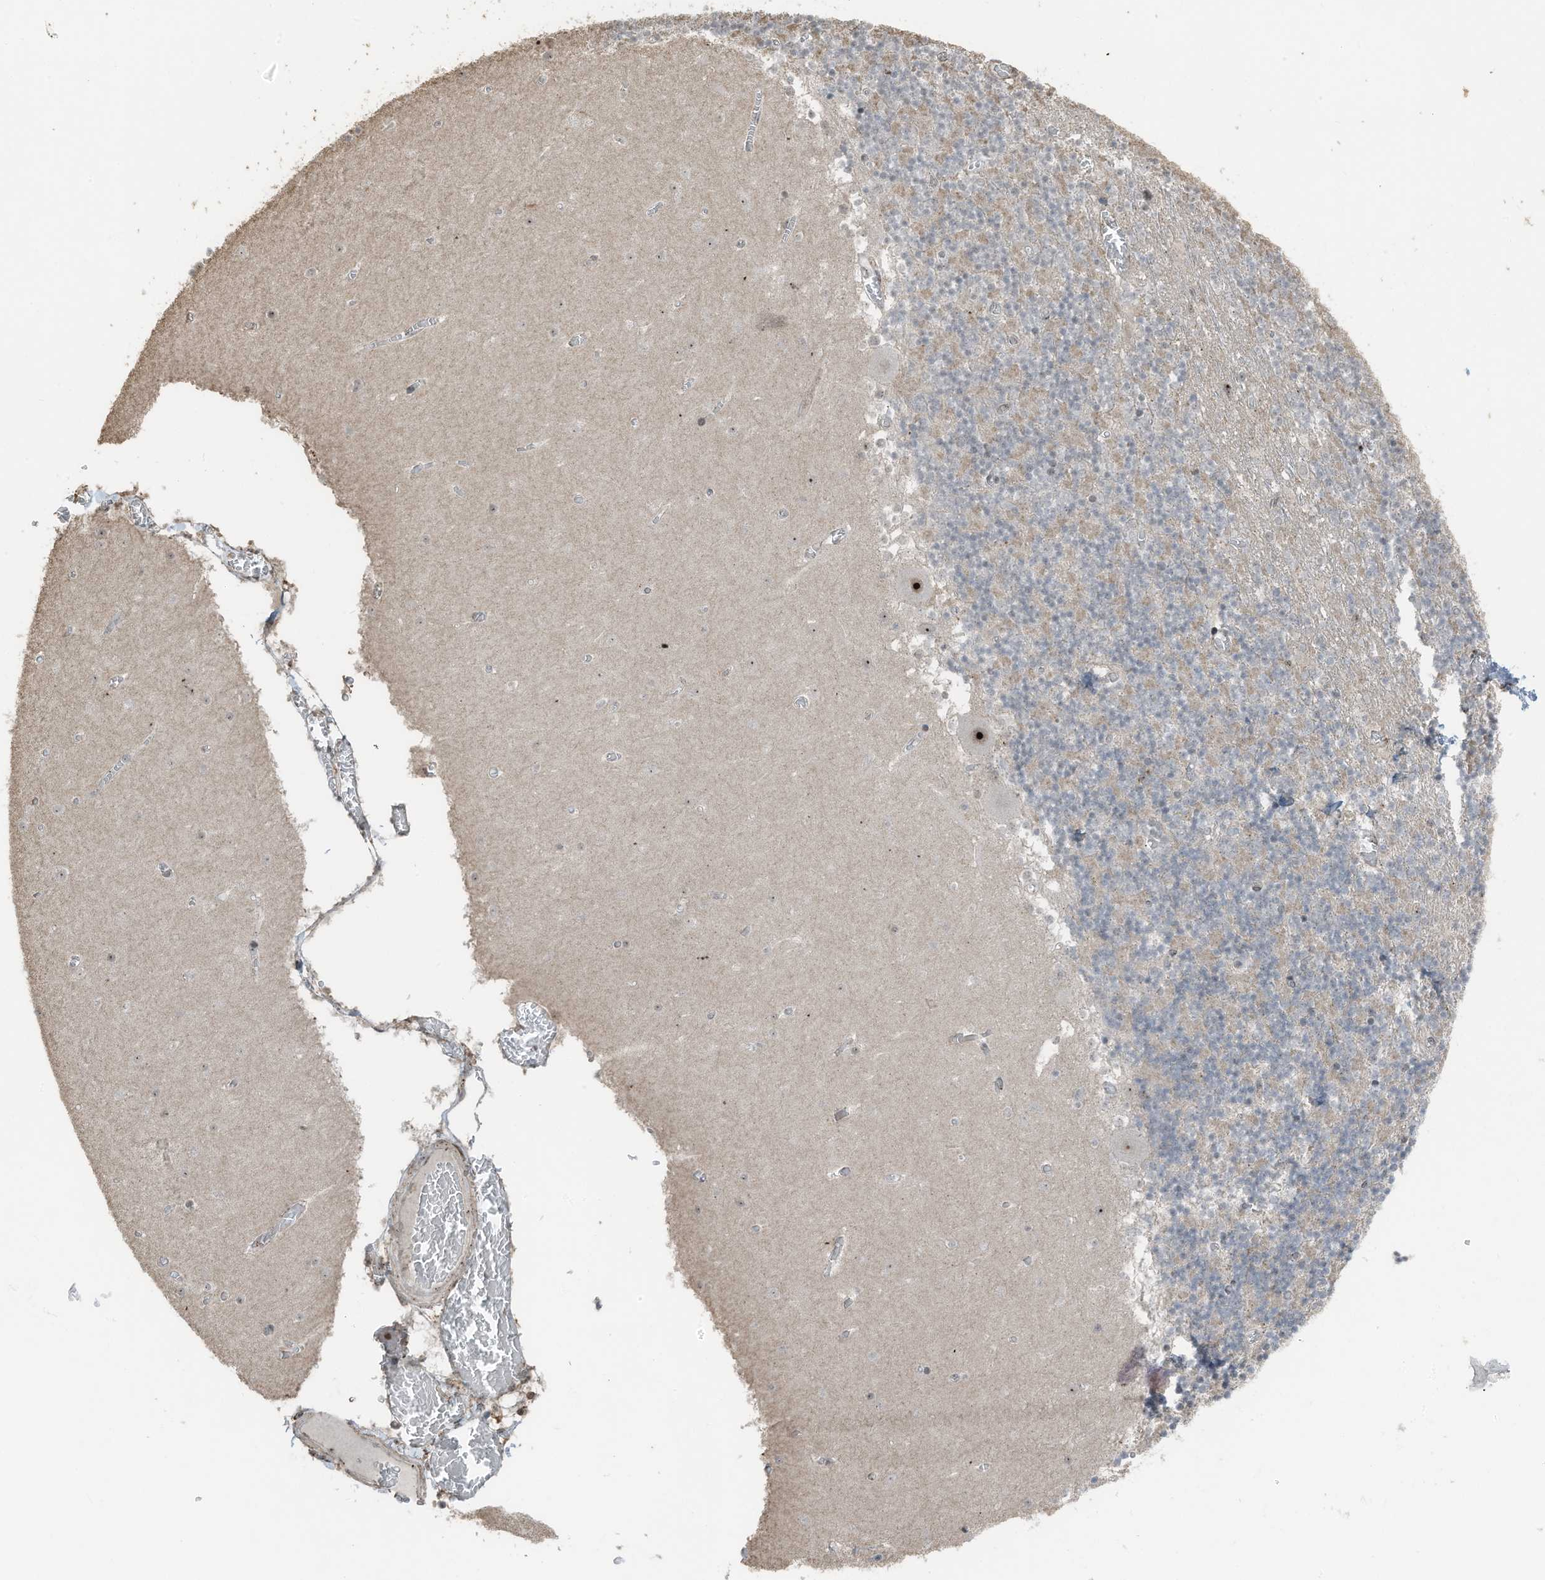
{"staining": {"intensity": "moderate", "quantity": "25%-75%", "location": "nuclear"}, "tissue": "cerebellum", "cell_type": "Cells in granular layer", "image_type": "normal", "snomed": [{"axis": "morphology", "description": "Normal tissue, NOS"}, {"axis": "topography", "description": "Cerebellum"}], "caption": "Protein staining of unremarkable cerebellum shows moderate nuclear positivity in about 25%-75% of cells in granular layer. Nuclei are stained in blue.", "gene": "UTP3", "patient": {"sex": "female", "age": 28}}